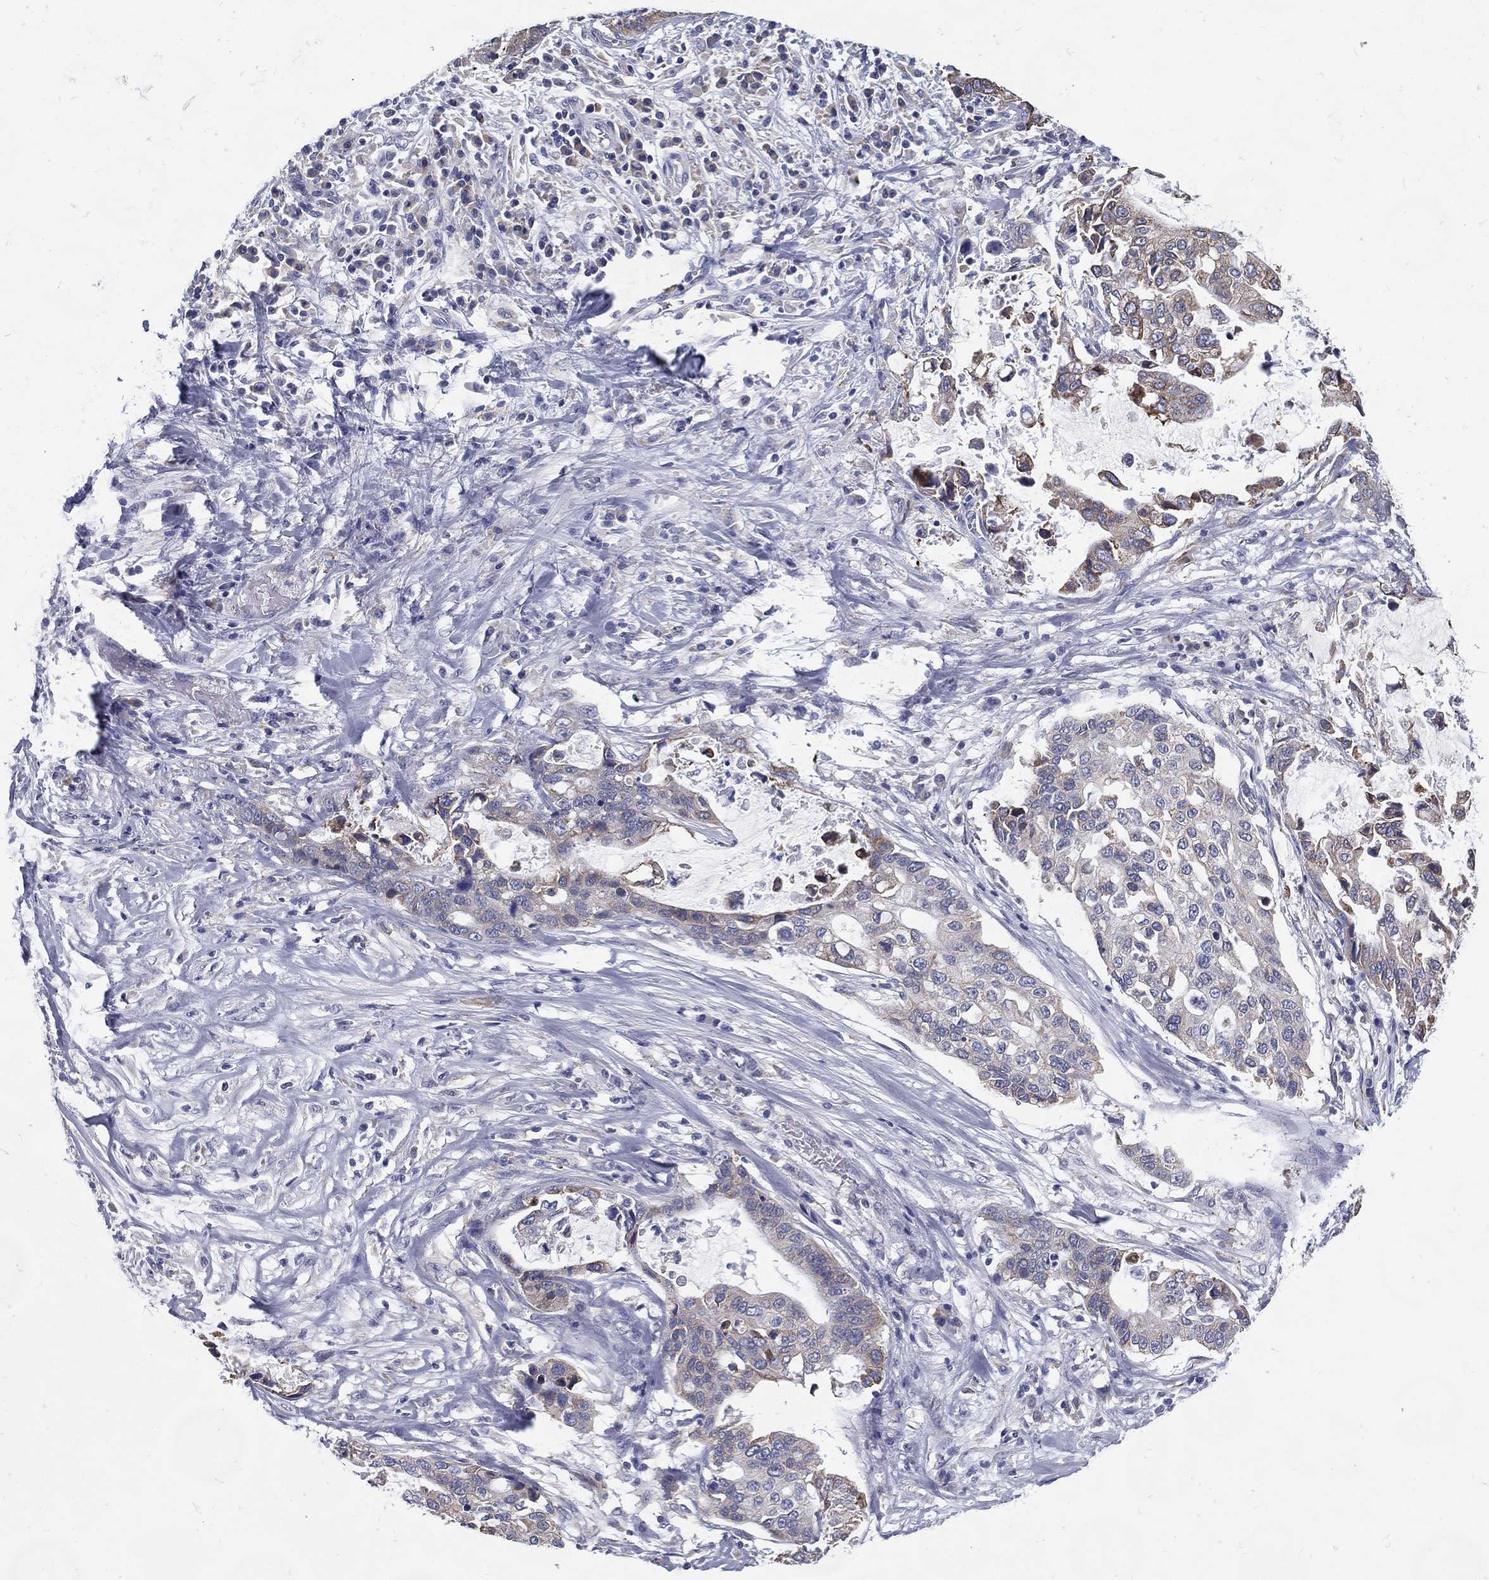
{"staining": {"intensity": "negative", "quantity": "none", "location": "none"}, "tissue": "stomach cancer", "cell_type": "Tumor cells", "image_type": "cancer", "snomed": [{"axis": "morphology", "description": "Adenocarcinoma, NOS"}, {"axis": "topography", "description": "Stomach"}], "caption": "A micrograph of human stomach cancer is negative for staining in tumor cells.", "gene": "C19orf18", "patient": {"sex": "male", "age": 54}}